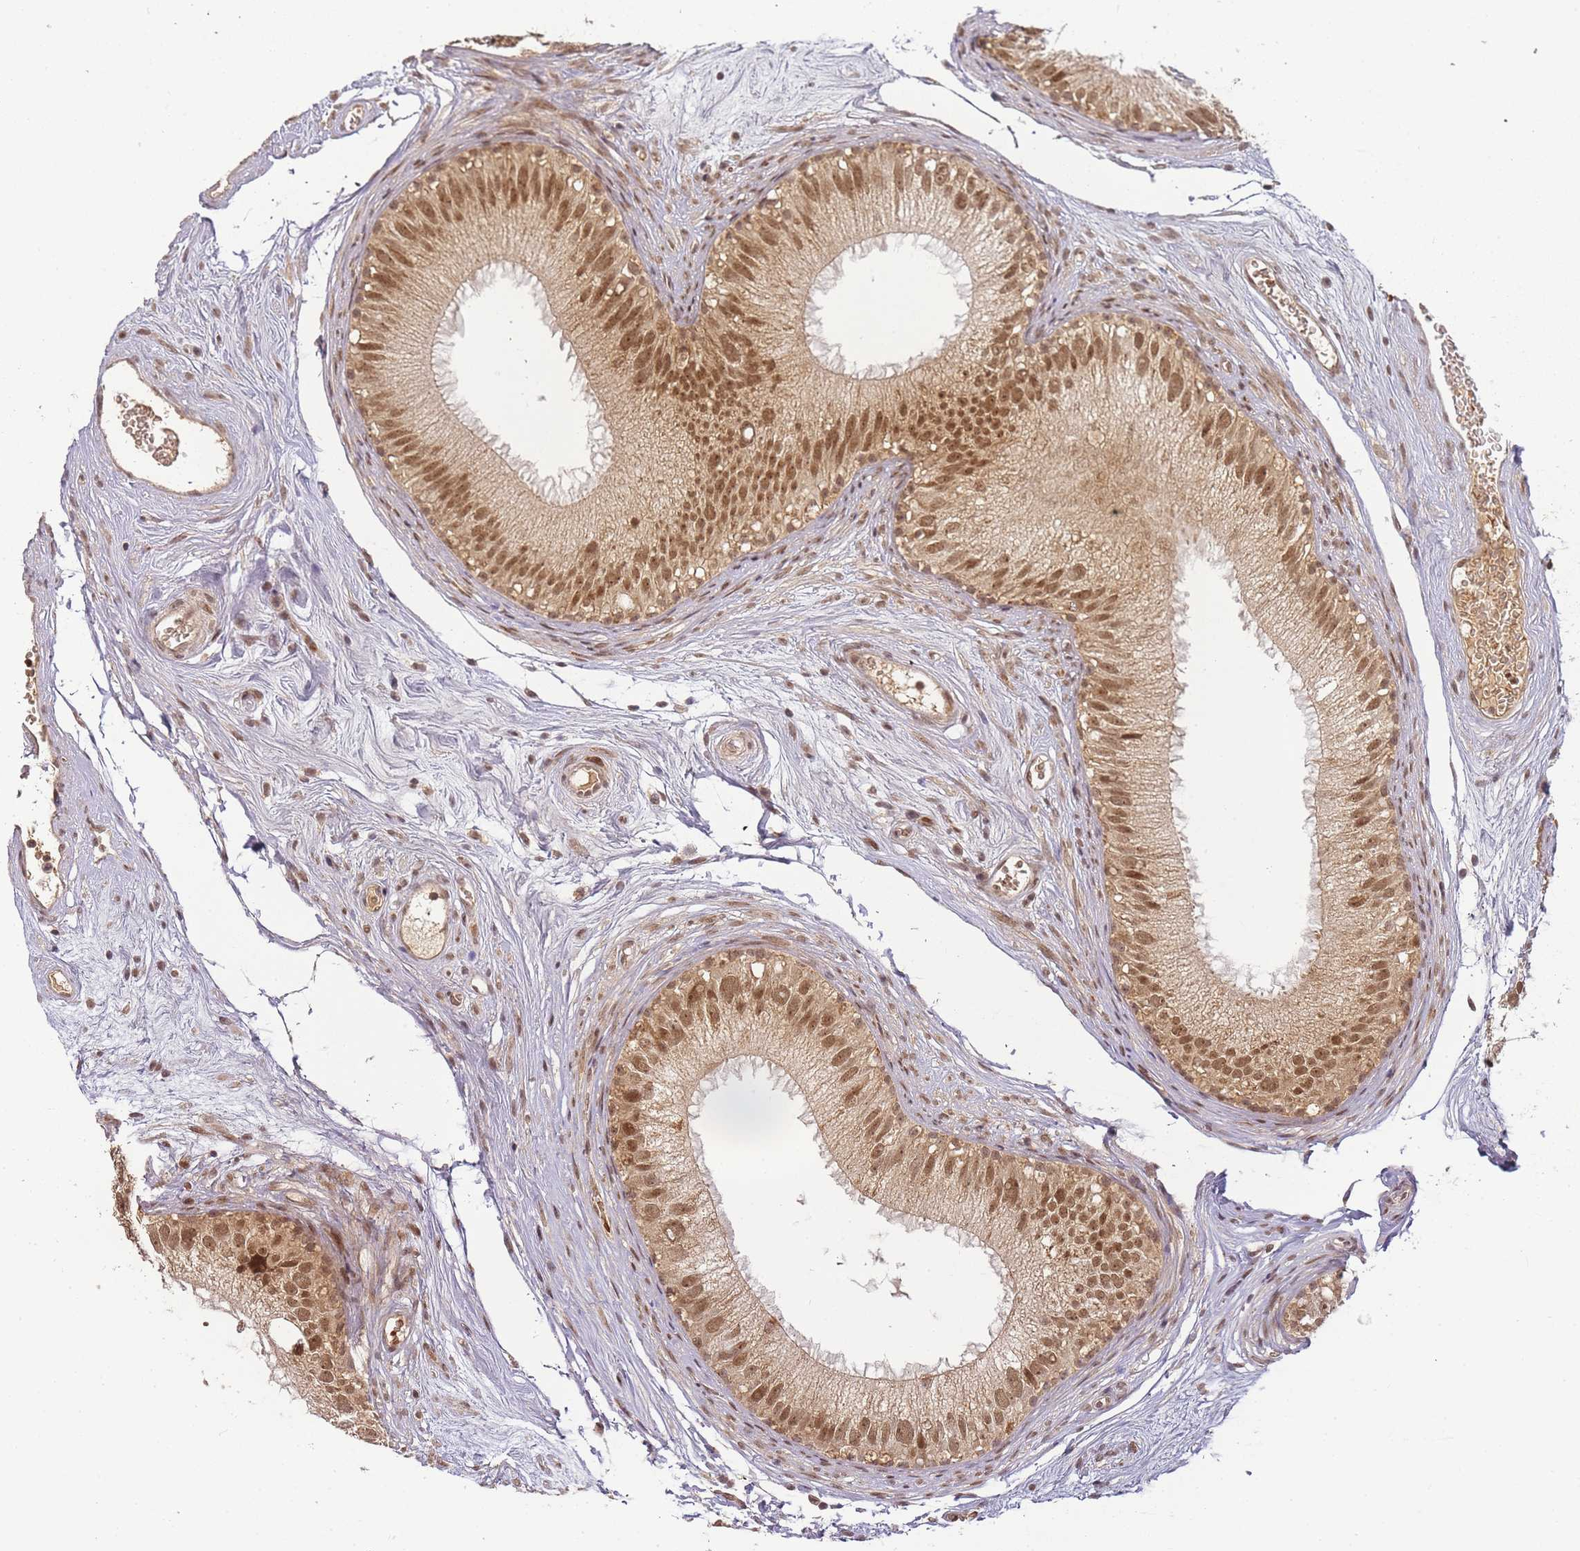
{"staining": {"intensity": "moderate", "quantity": ">75%", "location": "nuclear"}, "tissue": "epididymis", "cell_type": "Glandular cells", "image_type": "normal", "snomed": [{"axis": "morphology", "description": "Normal tissue, NOS"}, {"axis": "topography", "description": "Epididymis"}], "caption": "Moderate nuclear positivity for a protein is identified in approximately >75% of glandular cells of unremarkable epididymis using immunohistochemistry (IHC).", "gene": "ZNF497", "patient": {"sex": "male", "age": 77}}